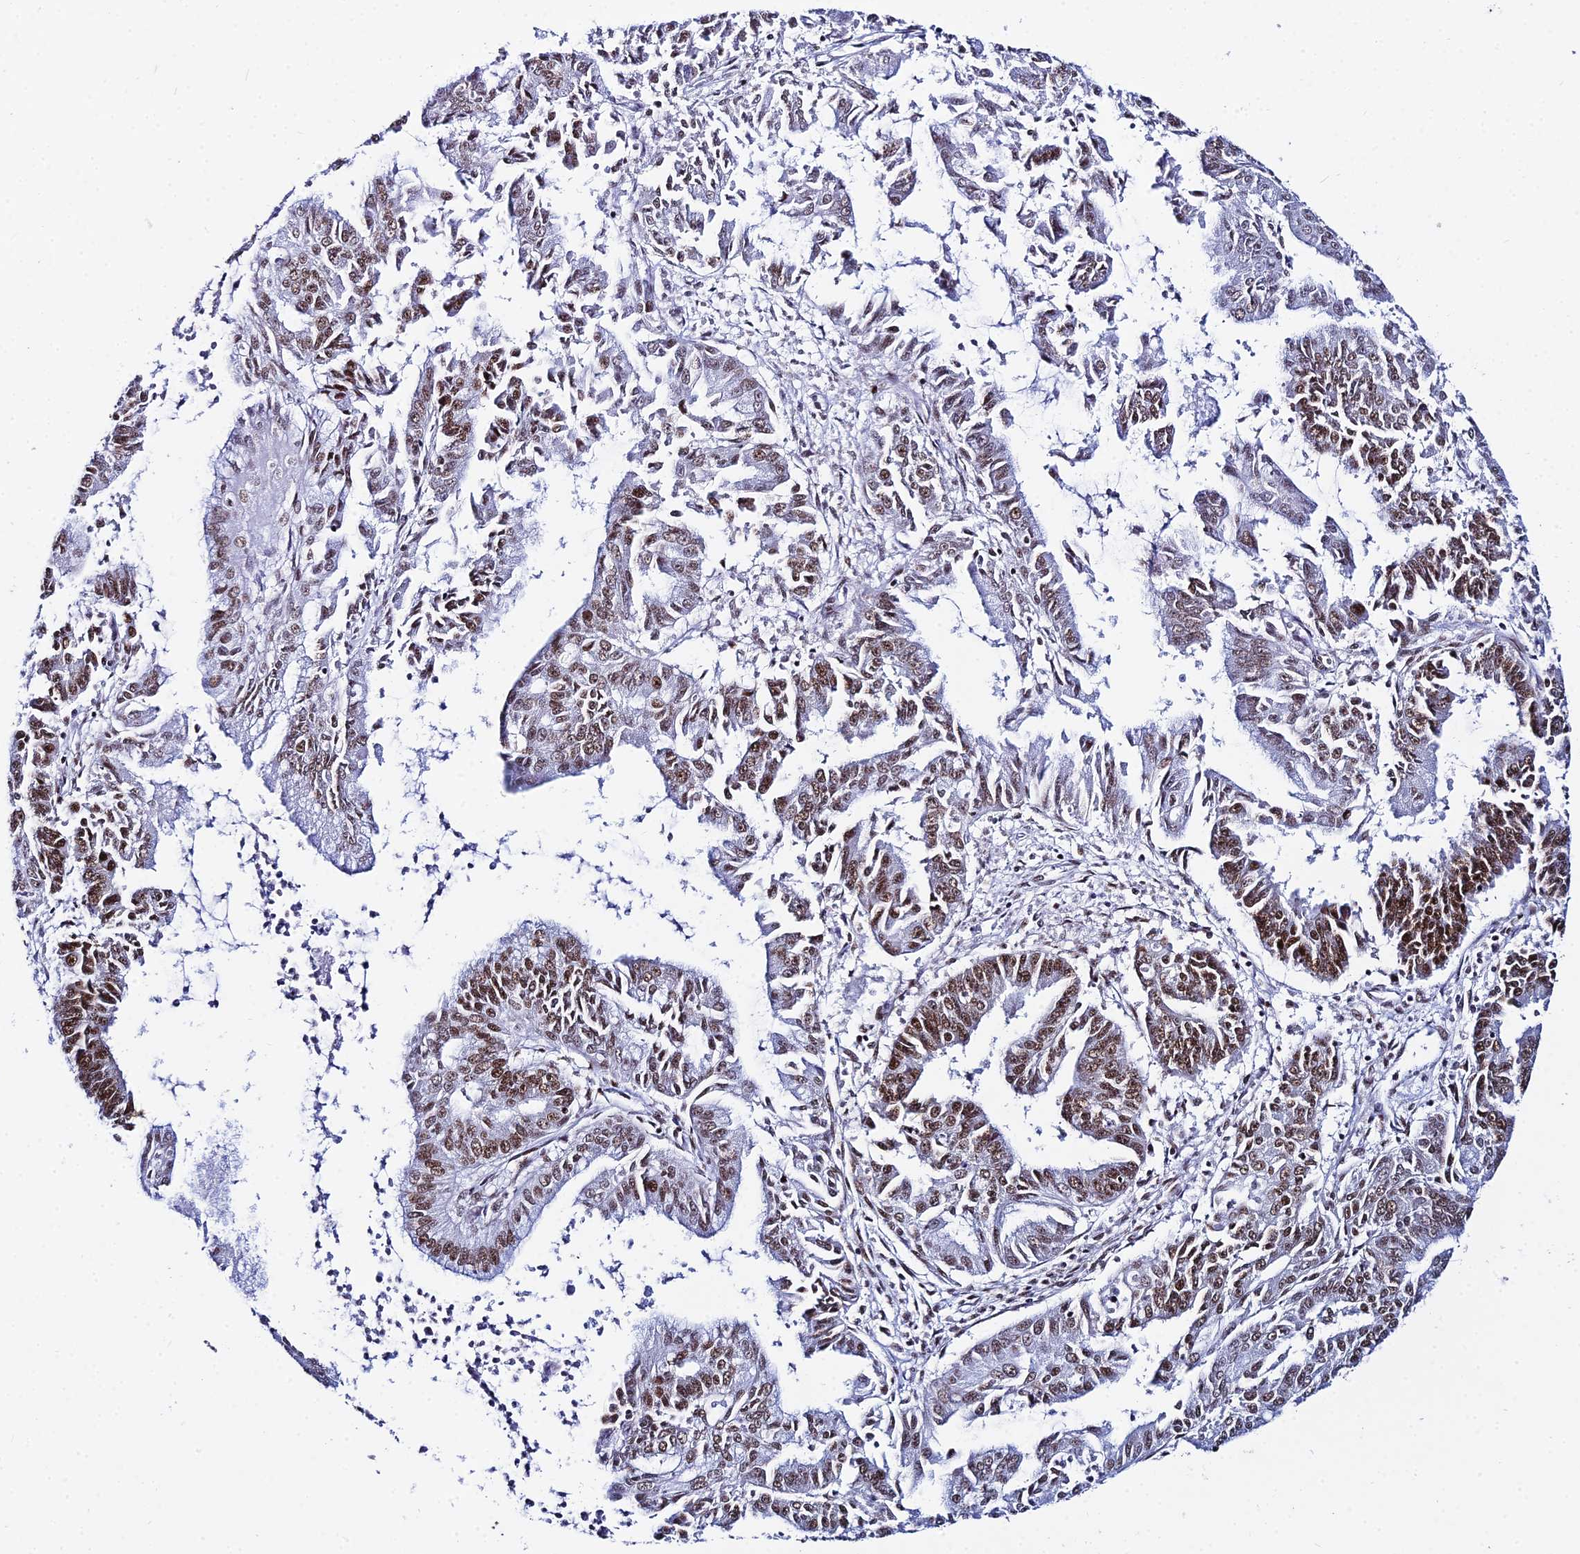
{"staining": {"intensity": "moderate", "quantity": ">75%", "location": "nuclear"}, "tissue": "endometrial cancer", "cell_type": "Tumor cells", "image_type": "cancer", "snomed": [{"axis": "morphology", "description": "Adenocarcinoma, NOS"}, {"axis": "topography", "description": "Endometrium"}], "caption": "Human endometrial cancer stained with a protein marker demonstrates moderate staining in tumor cells.", "gene": "HNRNPH1", "patient": {"sex": "female", "age": 73}}